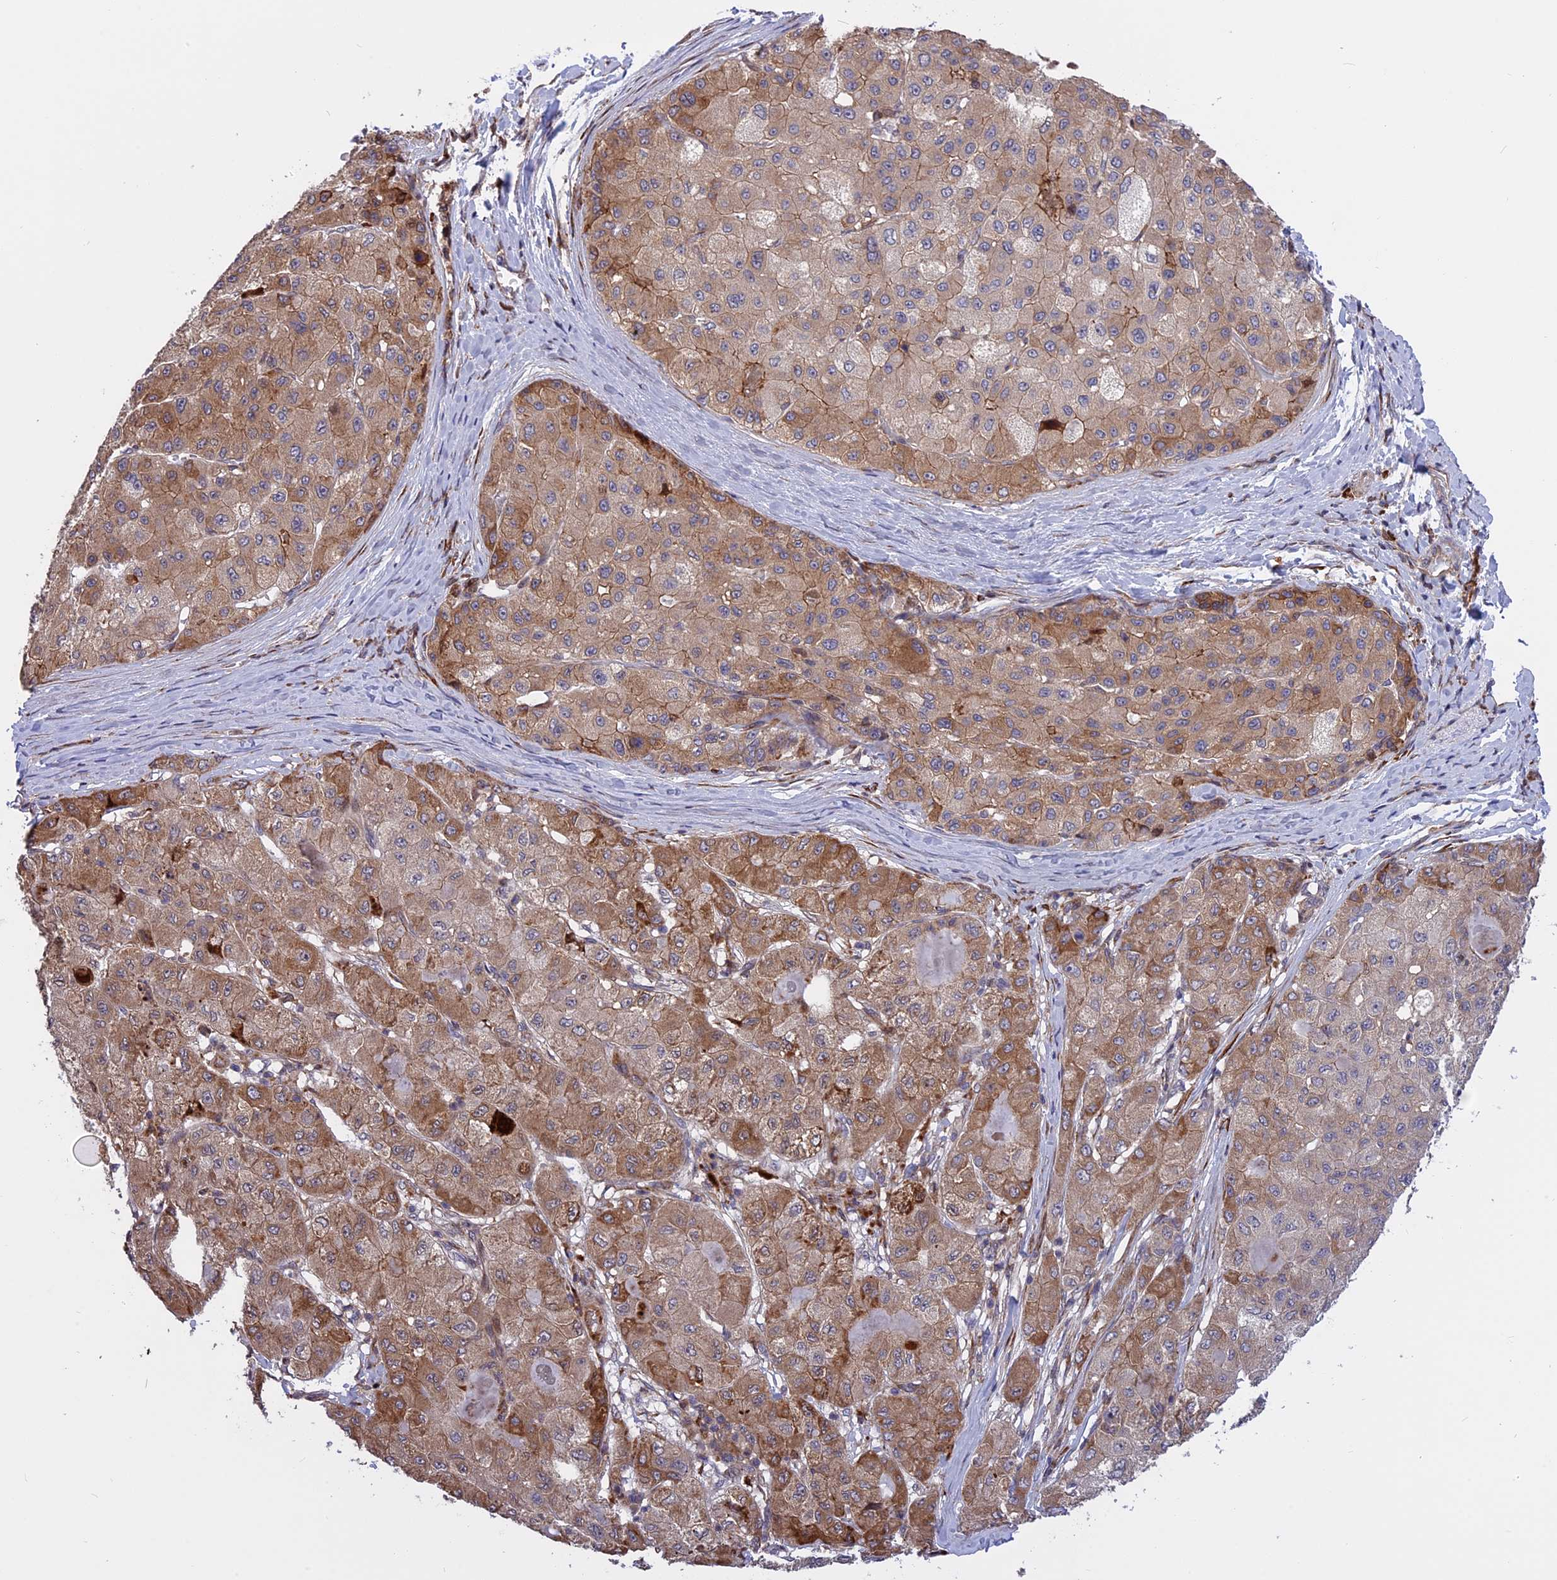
{"staining": {"intensity": "moderate", "quantity": ">75%", "location": "cytoplasmic/membranous"}, "tissue": "liver cancer", "cell_type": "Tumor cells", "image_type": "cancer", "snomed": [{"axis": "morphology", "description": "Carcinoma, Hepatocellular, NOS"}, {"axis": "topography", "description": "Liver"}], "caption": "An immunohistochemistry photomicrograph of neoplastic tissue is shown. Protein staining in brown highlights moderate cytoplasmic/membranous positivity in liver hepatocellular carcinoma within tumor cells. (DAB (3,3'-diaminobenzidine) = brown stain, brightfield microscopy at high magnification).", "gene": "DDX60L", "patient": {"sex": "male", "age": 80}}